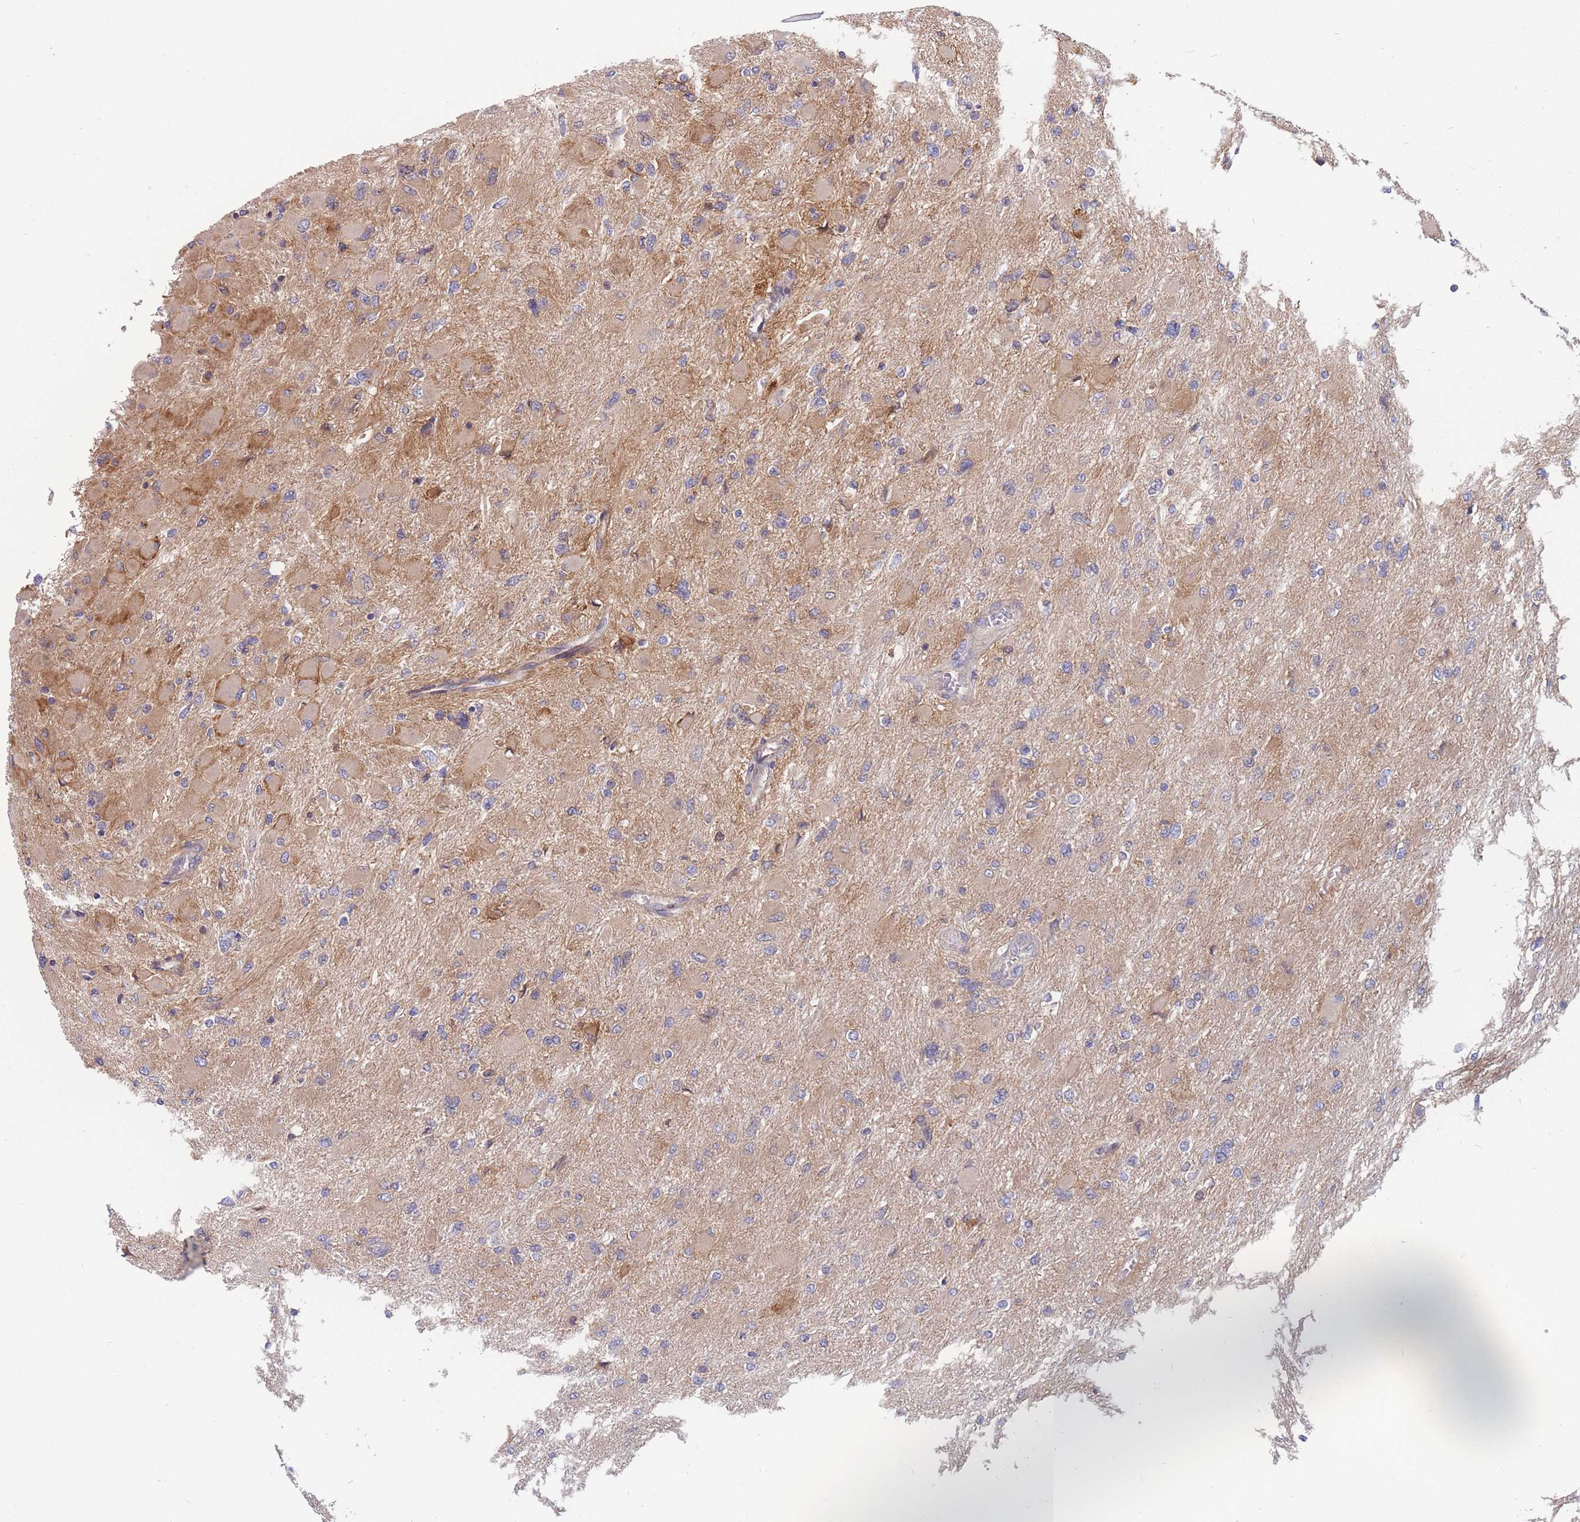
{"staining": {"intensity": "negative", "quantity": "none", "location": "none"}, "tissue": "glioma", "cell_type": "Tumor cells", "image_type": "cancer", "snomed": [{"axis": "morphology", "description": "Glioma, malignant, High grade"}, {"axis": "topography", "description": "Cerebral cortex"}], "caption": "A high-resolution micrograph shows IHC staining of glioma, which shows no significant positivity in tumor cells.", "gene": "TMEM131L", "patient": {"sex": "female", "age": 36}}